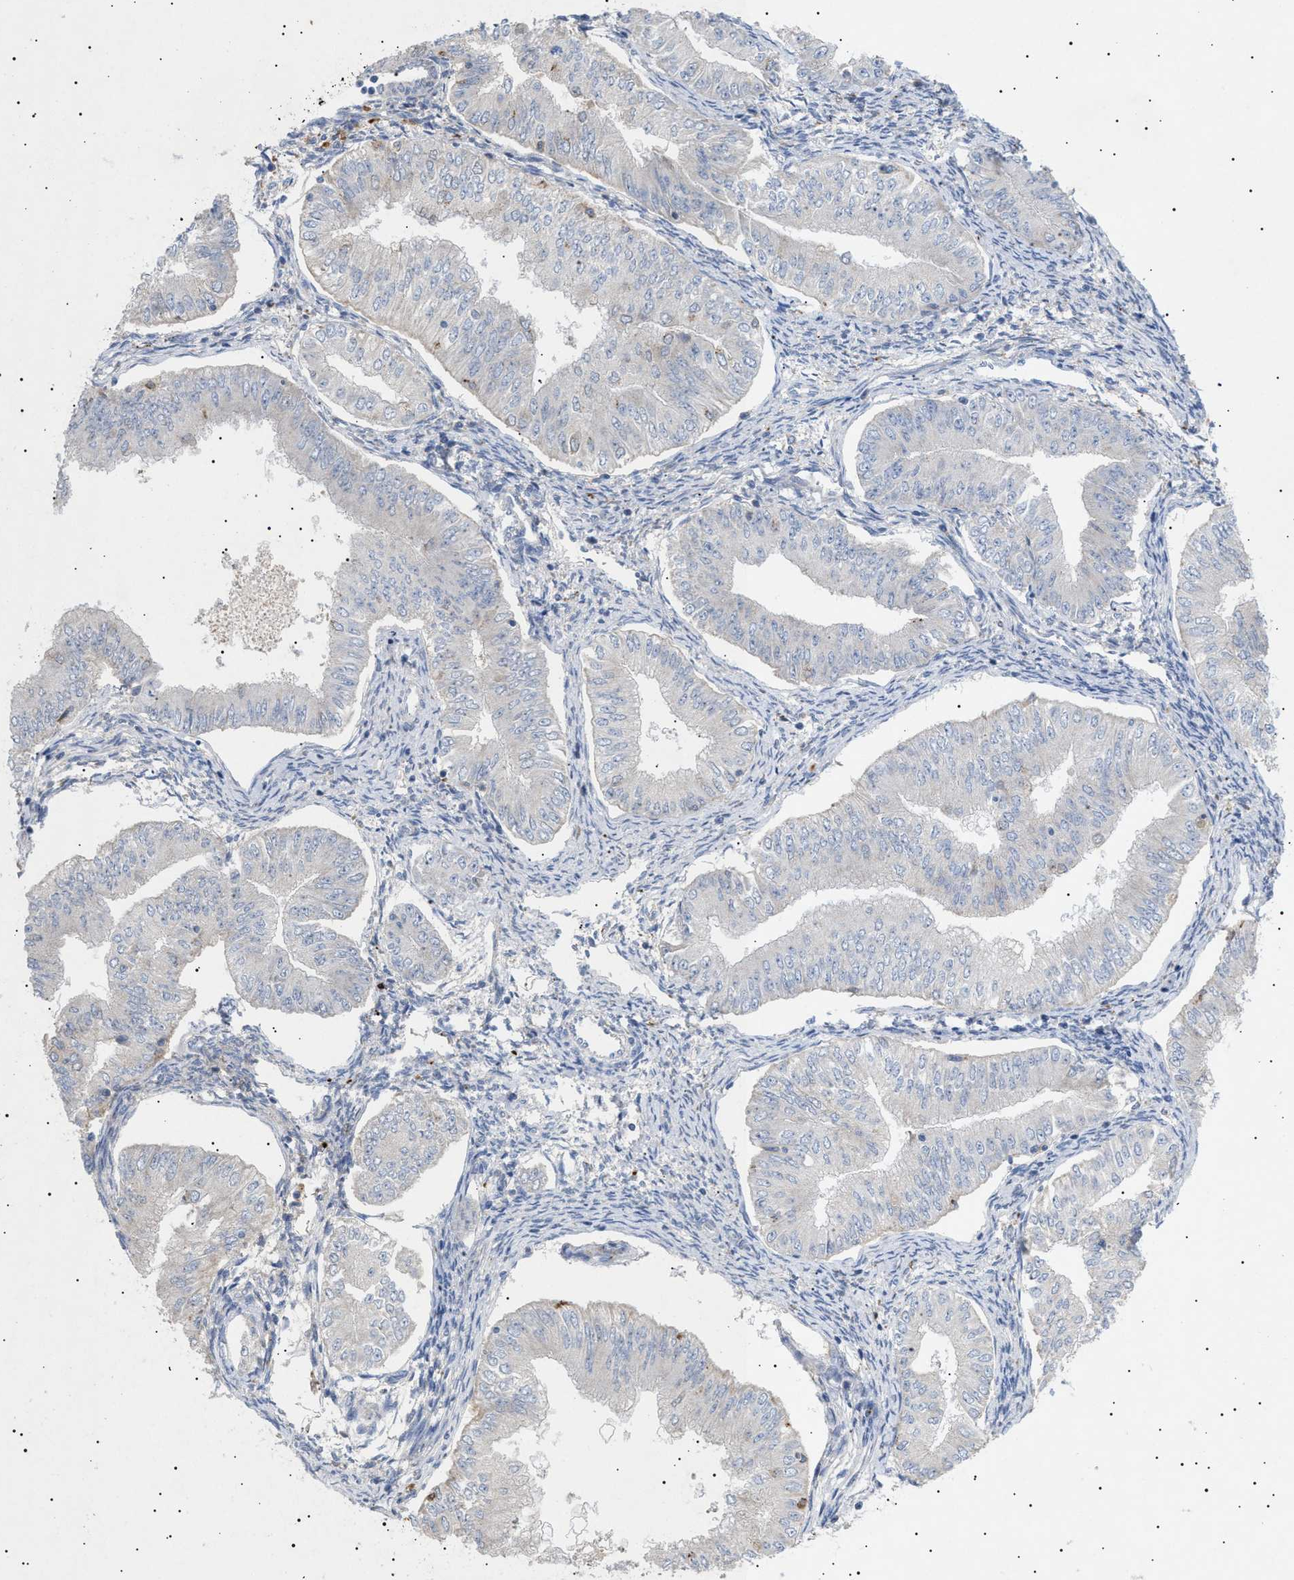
{"staining": {"intensity": "negative", "quantity": "none", "location": "none"}, "tissue": "endometrial cancer", "cell_type": "Tumor cells", "image_type": "cancer", "snomed": [{"axis": "morphology", "description": "Normal tissue, NOS"}, {"axis": "morphology", "description": "Adenocarcinoma, NOS"}, {"axis": "topography", "description": "Endometrium"}], "caption": "A photomicrograph of endometrial cancer (adenocarcinoma) stained for a protein shows no brown staining in tumor cells.", "gene": "SIRT5", "patient": {"sex": "female", "age": 53}}